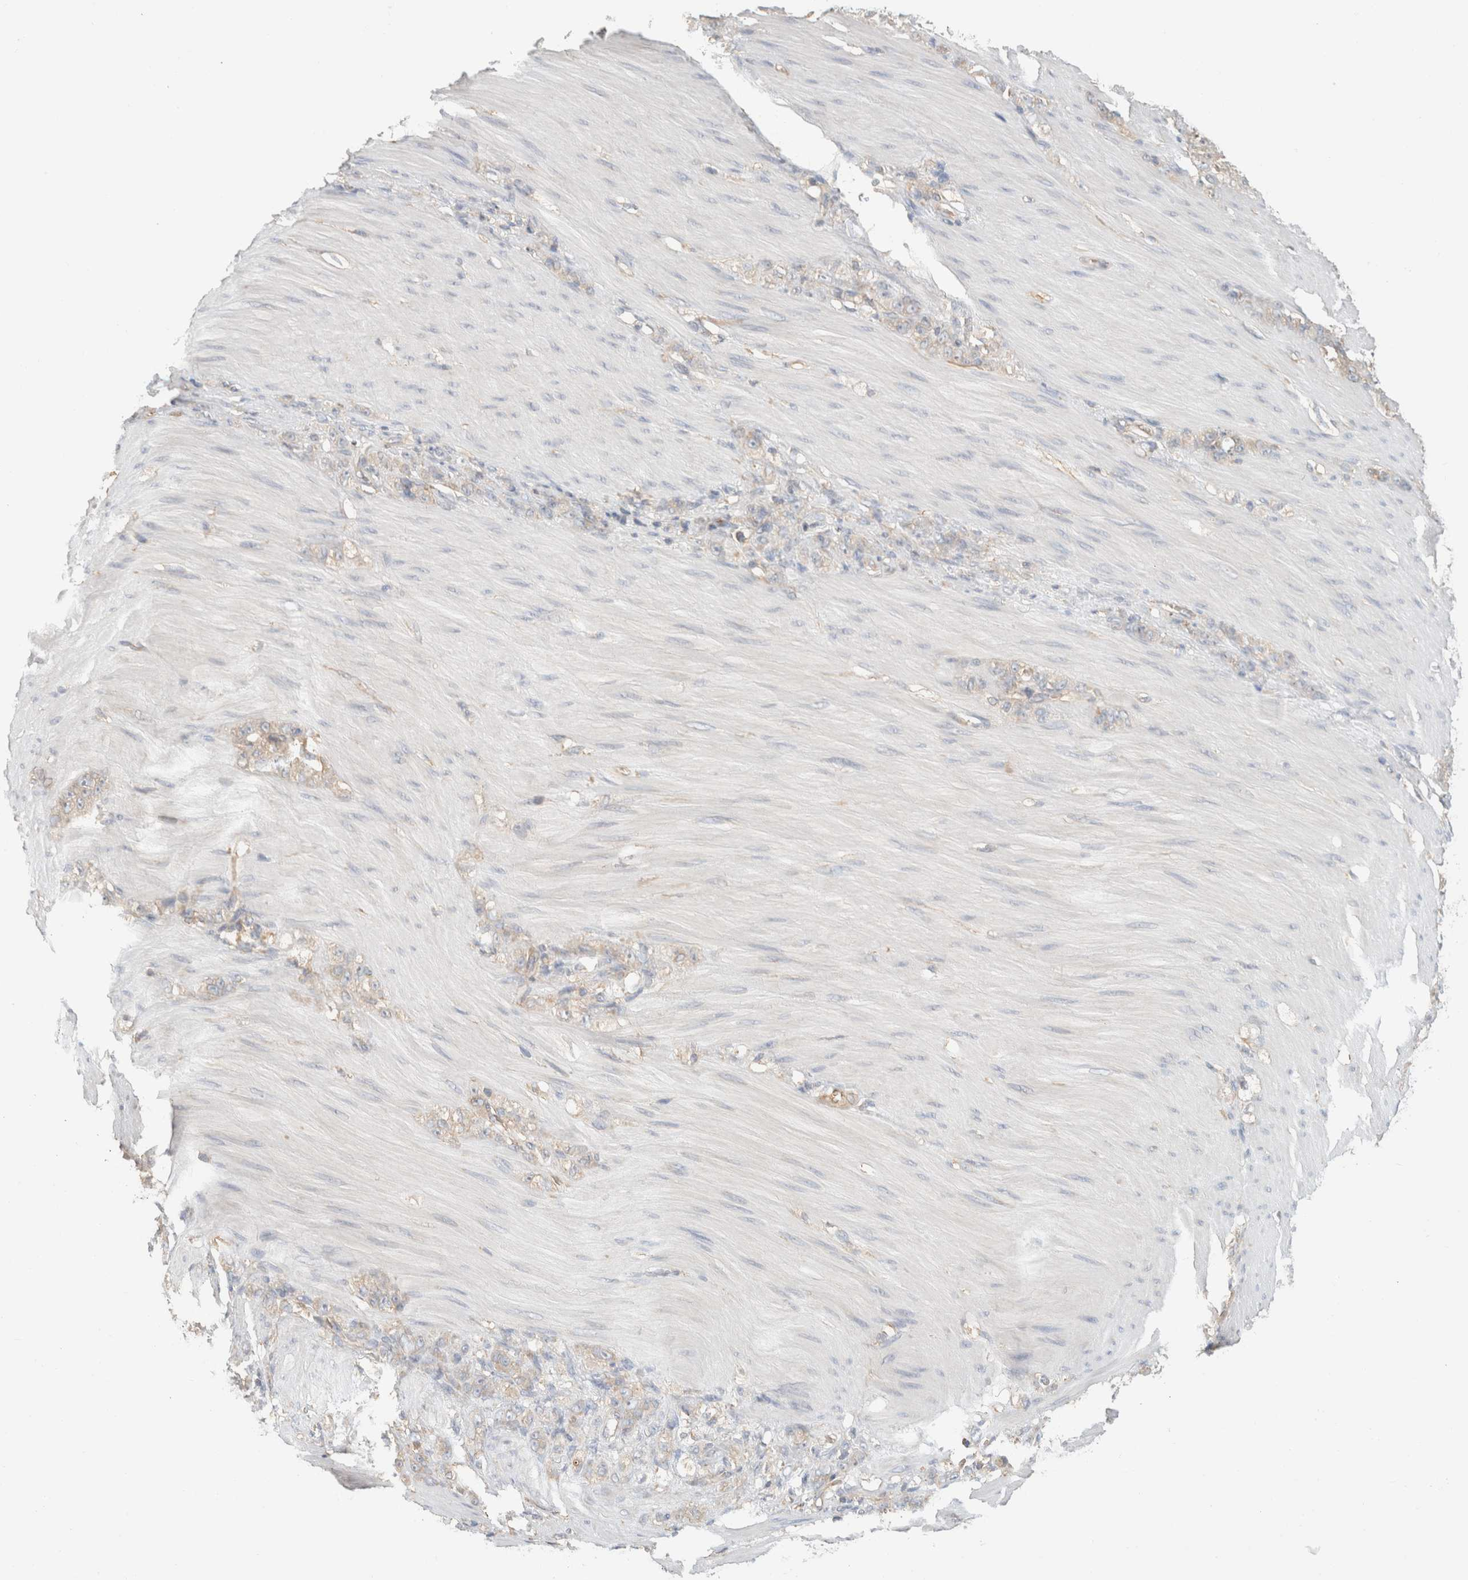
{"staining": {"intensity": "weak", "quantity": "<25%", "location": "cytoplasmic/membranous"}, "tissue": "stomach cancer", "cell_type": "Tumor cells", "image_type": "cancer", "snomed": [{"axis": "morphology", "description": "Normal tissue, NOS"}, {"axis": "morphology", "description": "Adenocarcinoma, NOS"}, {"axis": "topography", "description": "Stomach"}], "caption": "The immunohistochemistry (IHC) photomicrograph has no significant staining in tumor cells of stomach cancer tissue.", "gene": "CFAP418", "patient": {"sex": "male", "age": 82}}